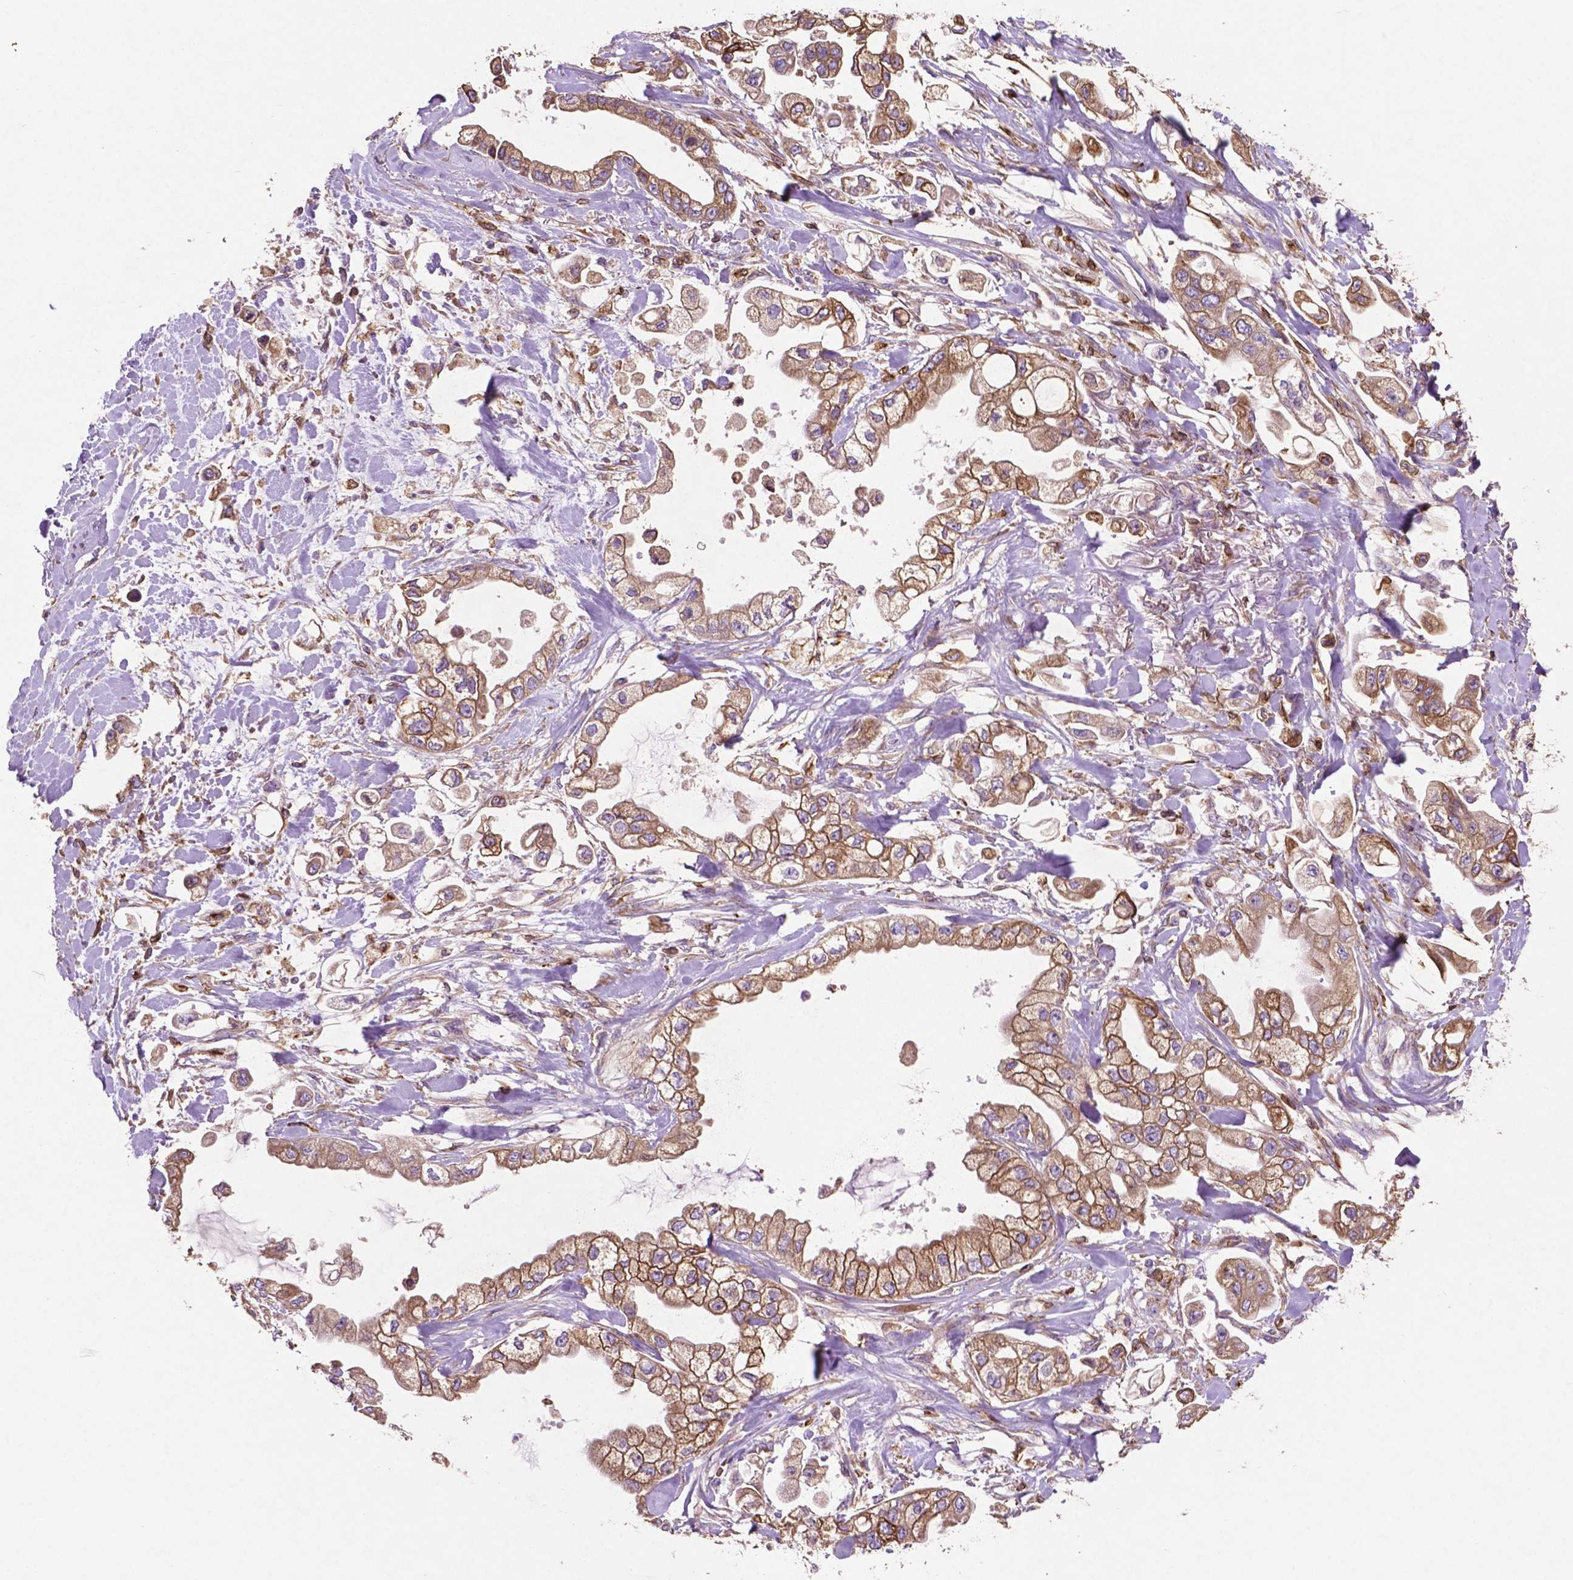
{"staining": {"intensity": "moderate", "quantity": ">75%", "location": "cytoplasmic/membranous"}, "tissue": "stomach cancer", "cell_type": "Tumor cells", "image_type": "cancer", "snomed": [{"axis": "morphology", "description": "Adenocarcinoma, NOS"}, {"axis": "topography", "description": "Stomach"}], "caption": "Immunohistochemical staining of human stomach cancer (adenocarcinoma) displays medium levels of moderate cytoplasmic/membranous expression in about >75% of tumor cells.", "gene": "MBTPS1", "patient": {"sex": "male", "age": 62}}